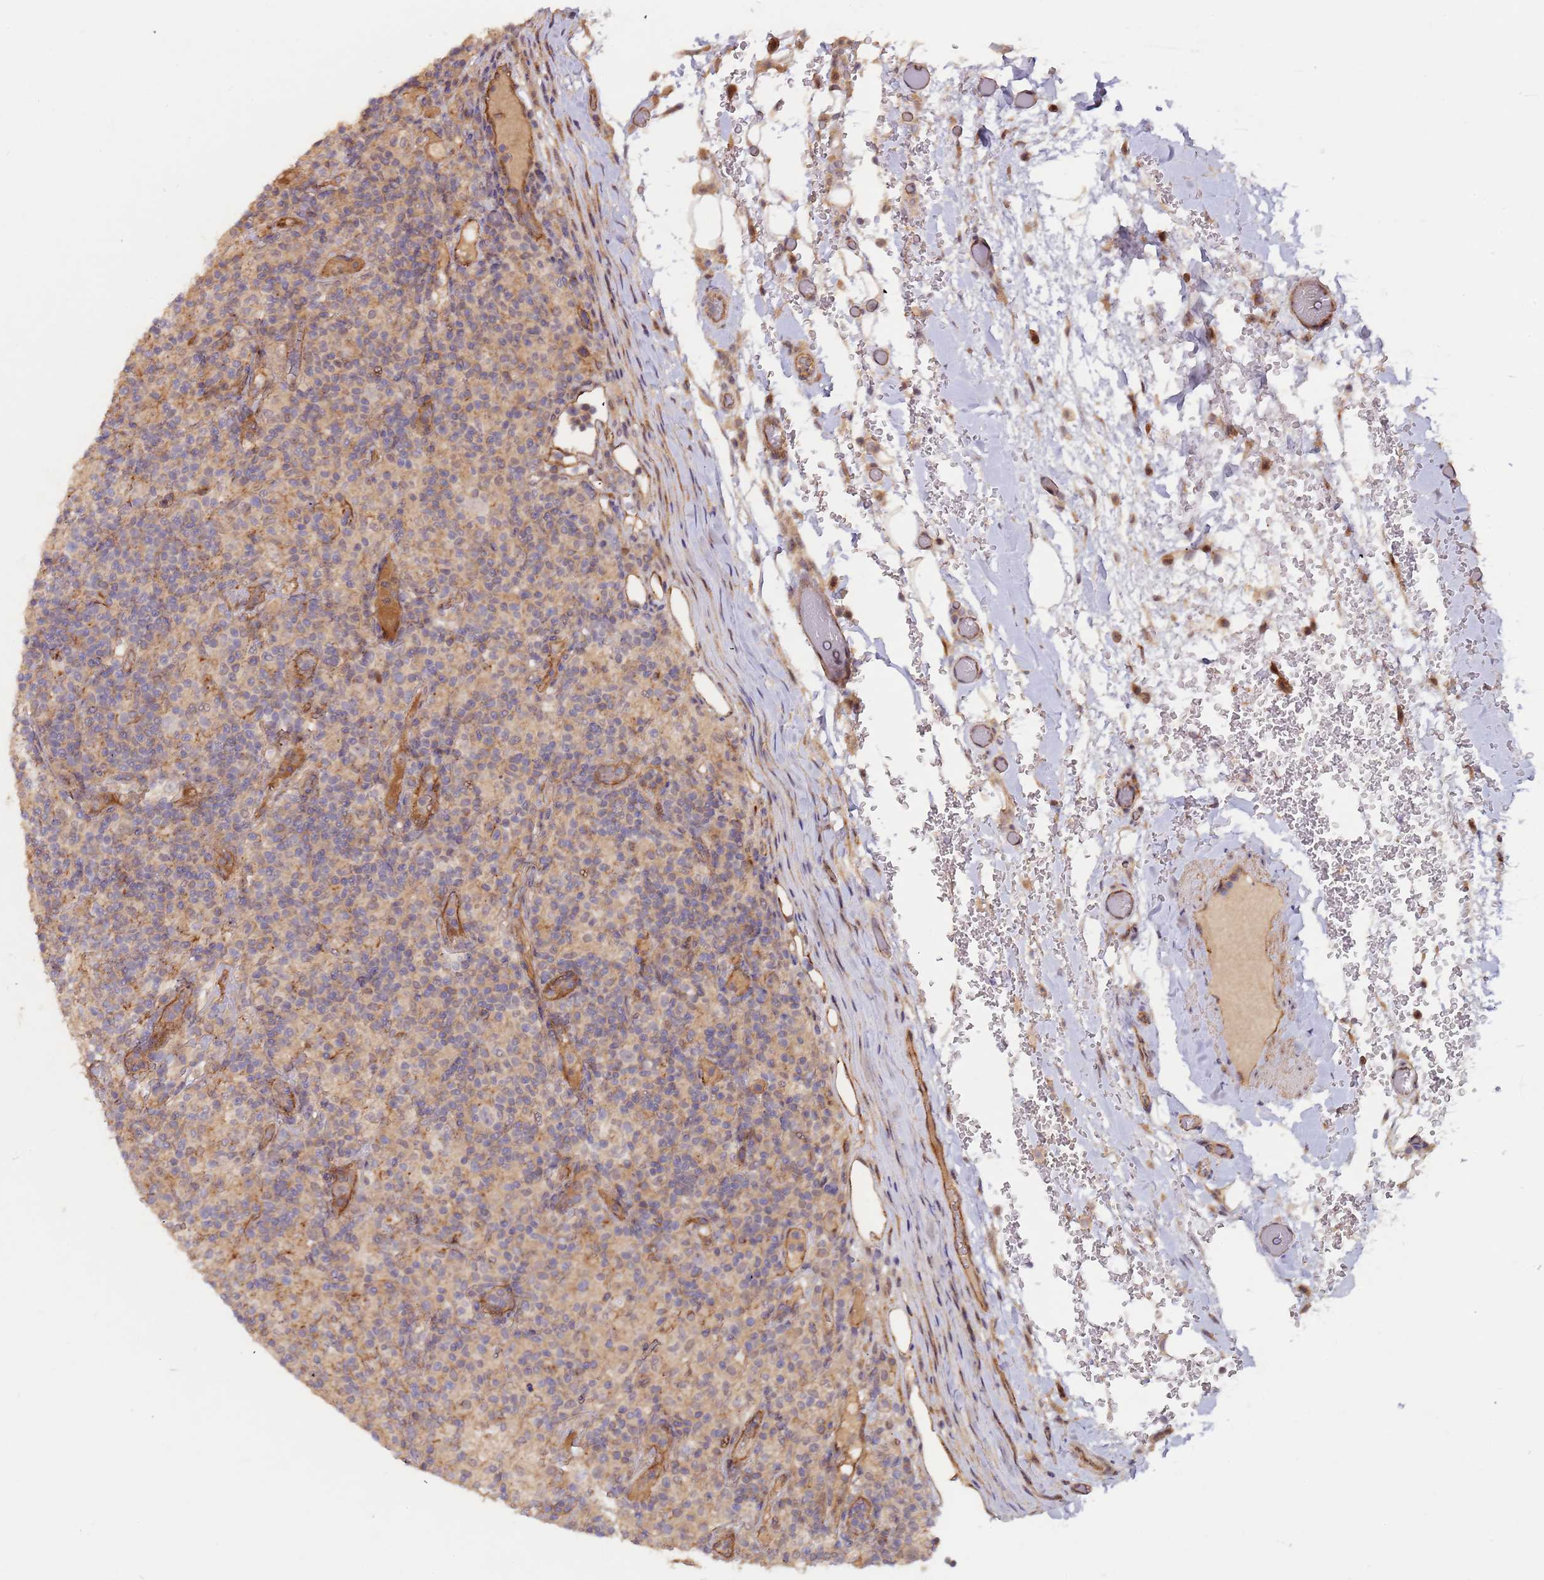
{"staining": {"intensity": "negative", "quantity": "none", "location": "none"}, "tissue": "lymphoma", "cell_type": "Tumor cells", "image_type": "cancer", "snomed": [{"axis": "morphology", "description": "Hodgkin's disease, NOS"}, {"axis": "topography", "description": "Lymph node"}], "caption": "Immunohistochemistry of Hodgkin's disease demonstrates no expression in tumor cells.", "gene": "KANSL1L", "patient": {"sex": "male", "age": 70}}